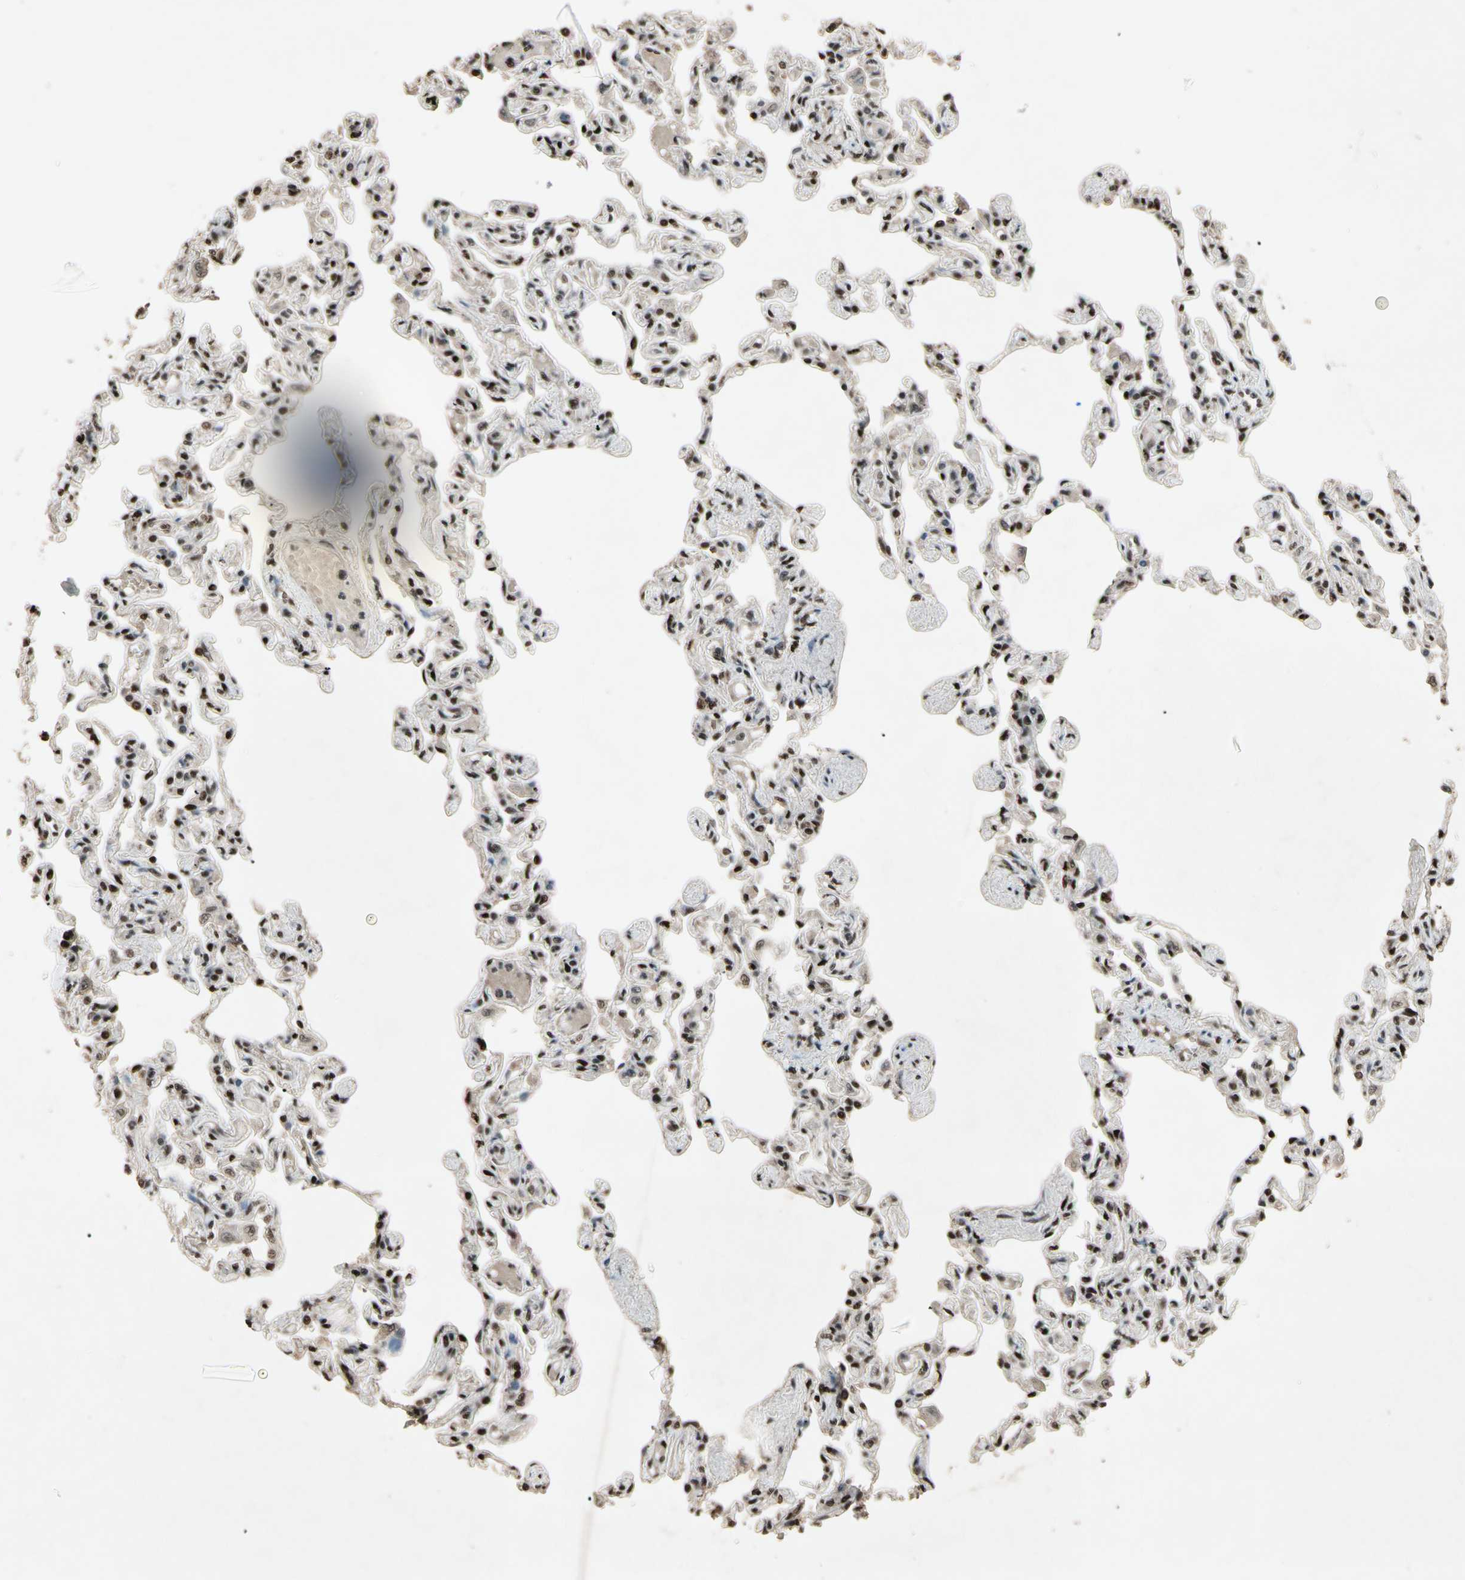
{"staining": {"intensity": "strong", "quantity": ">75%", "location": "cytoplasmic/membranous,nuclear"}, "tissue": "lung", "cell_type": "Alveolar cells", "image_type": "normal", "snomed": [{"axis": "morphology", "description": "Normal tissue, NOS"}, {"axis": "topography", "description": "Lung"}], "caption": "Benign lung was stained to show a protein in brown. There is high levels of strong cytoplasmic/membranous,nuclear expression in approximately >75% of alveolar cells.", "gene": "TBX2", "patient": {"sex": "male", "age": 21}}